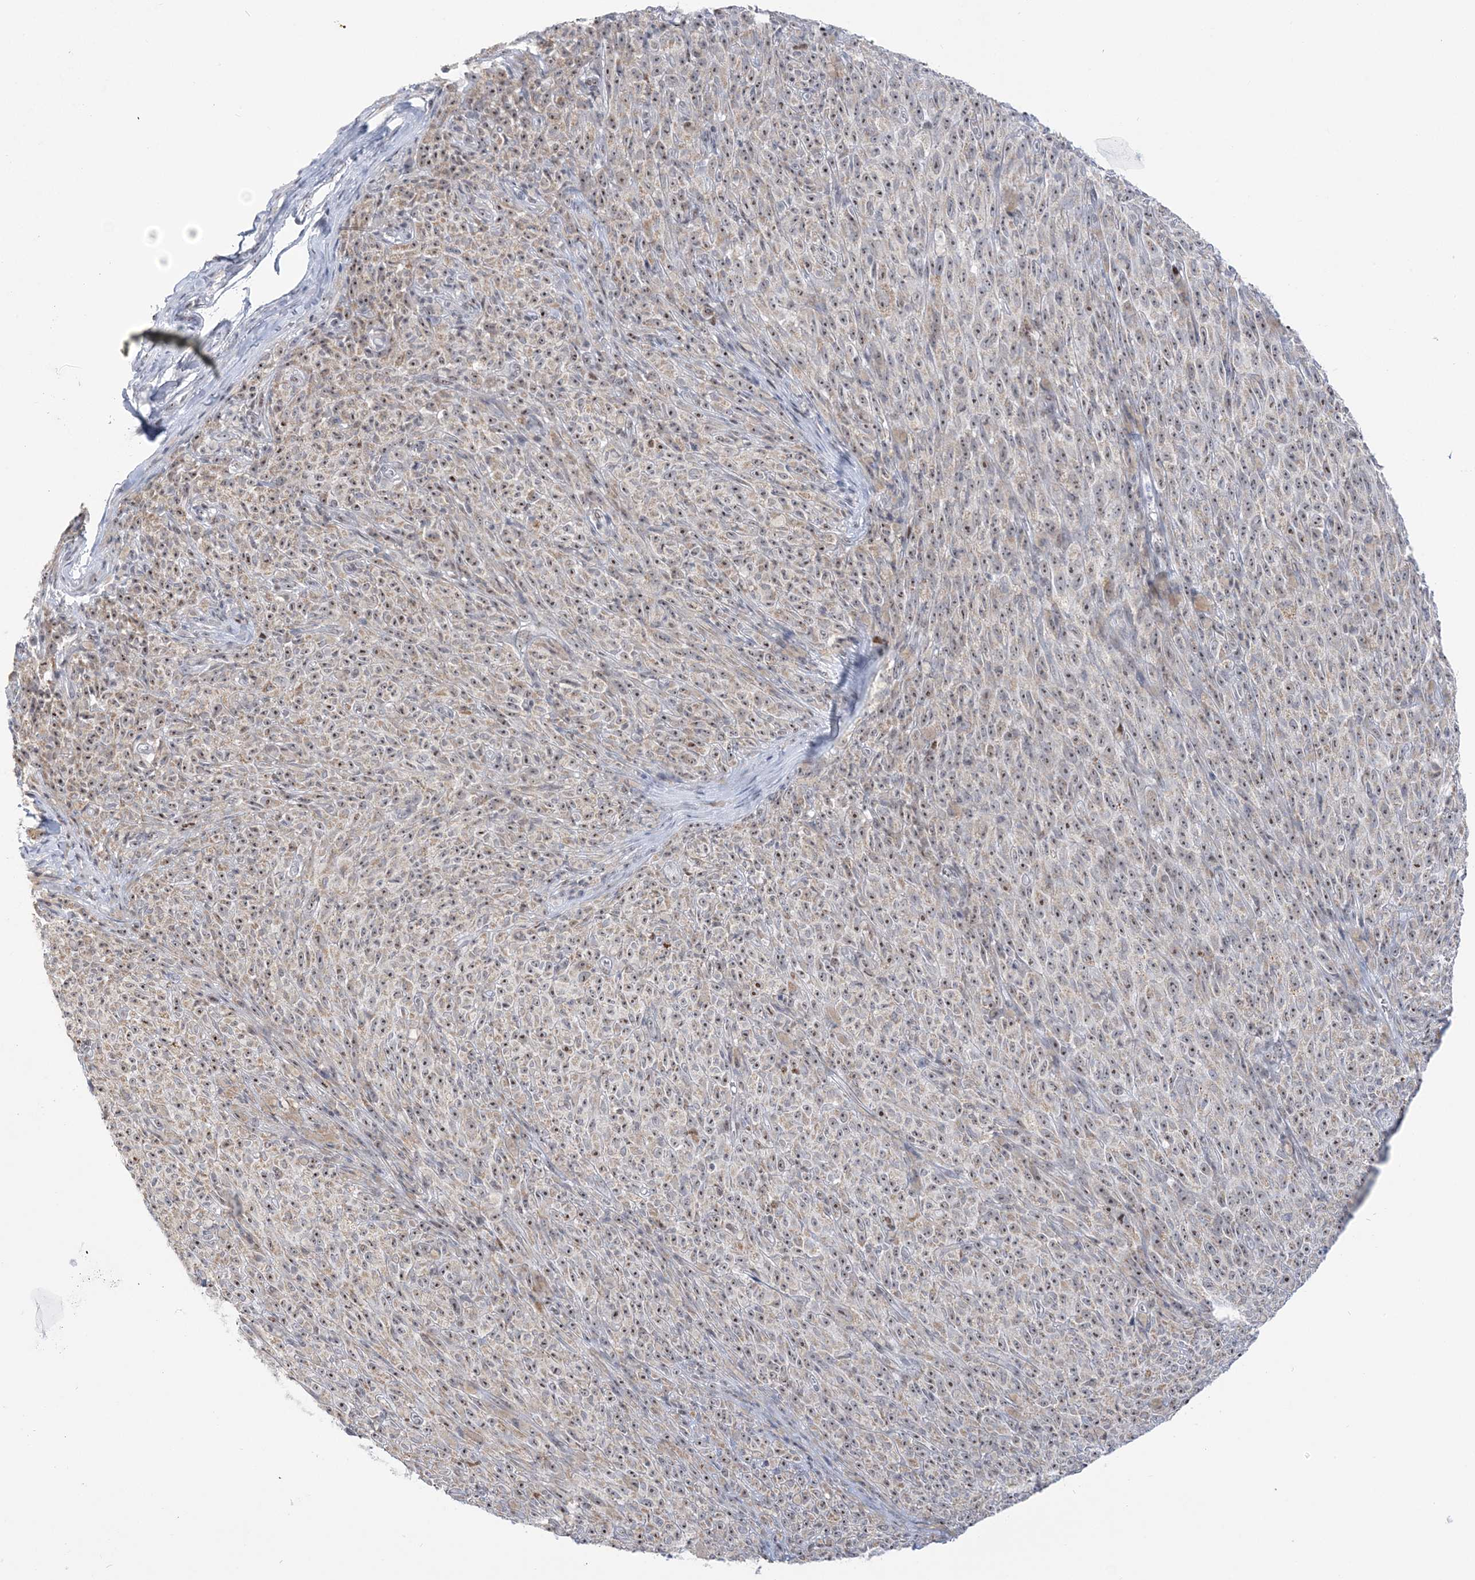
{"staining": {"intensity": "weak", "quantity": ">75%", "location": "cytoplasmic/membranous,nuclear"}, "tissue": "melanoma", "cell_type": "Tumor cells", "image_type": "cancer", "snomed": [{"axis": "morphology", "description": "Malignant melanoma, NOS"}, {"axis": "topography", "description": "Skin"}], "caption": "IHC histopathology image of human melanoma stained for a protein (brown), which displays low levels of weak cytoplasmic/membranous and nuclear positivity in approximately >75% of tumor cells.", "gene": "DDX21", "patient": {"sex": "female", "age": 82}}